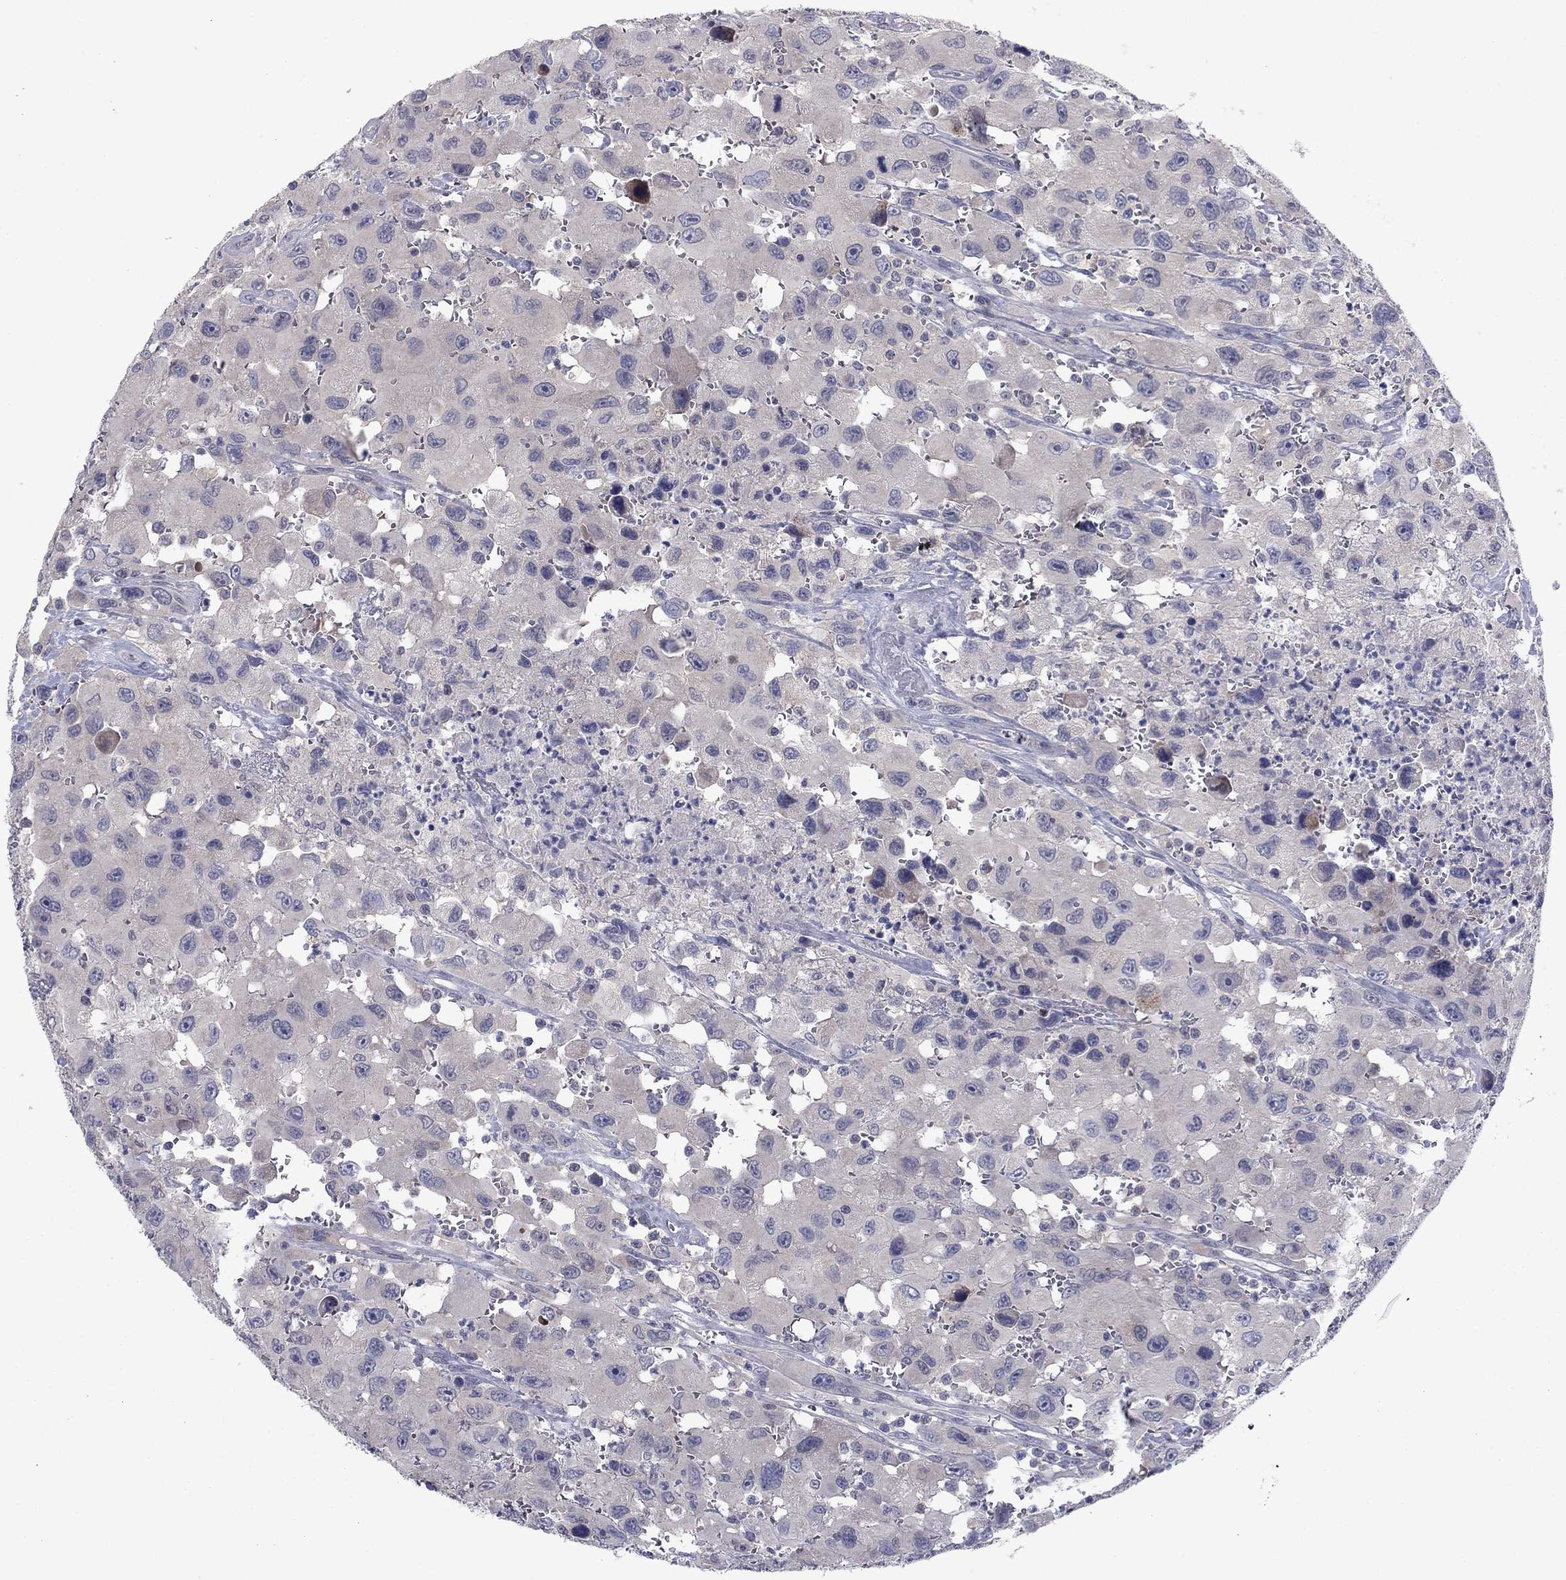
{"staining": {"intensity": "negative", "quantity": "none", "location": "none"}, "tissue": "head and neck cancer", "cell_type": "Tumor cells", "image_type": "cancer", "snomed": [{"axis": "morphology", "description": "Squamous cell carcinoma, NOS"}, {"axis": "morphology", "description": "Squamous cell carcinoma, metastatic, NOS"}, {"axis": "topography", "description": "Oral tissue"}, {"axis": "topography", "description": "Head-Neck"}], "caption": "Photomicrograph shows no significant protein expression in tumor cells of metastatic squamous cell carcinoma (head and neck). Brightfield microscopy of immunohistochemistry (IHC) stained with DAB (3,3'-diaminobenzidine) (brown) and hematoxylin (blue), captured at high magnification.", "gene": "GRHPR", "patient": {"sex": "female", "age": 85}}